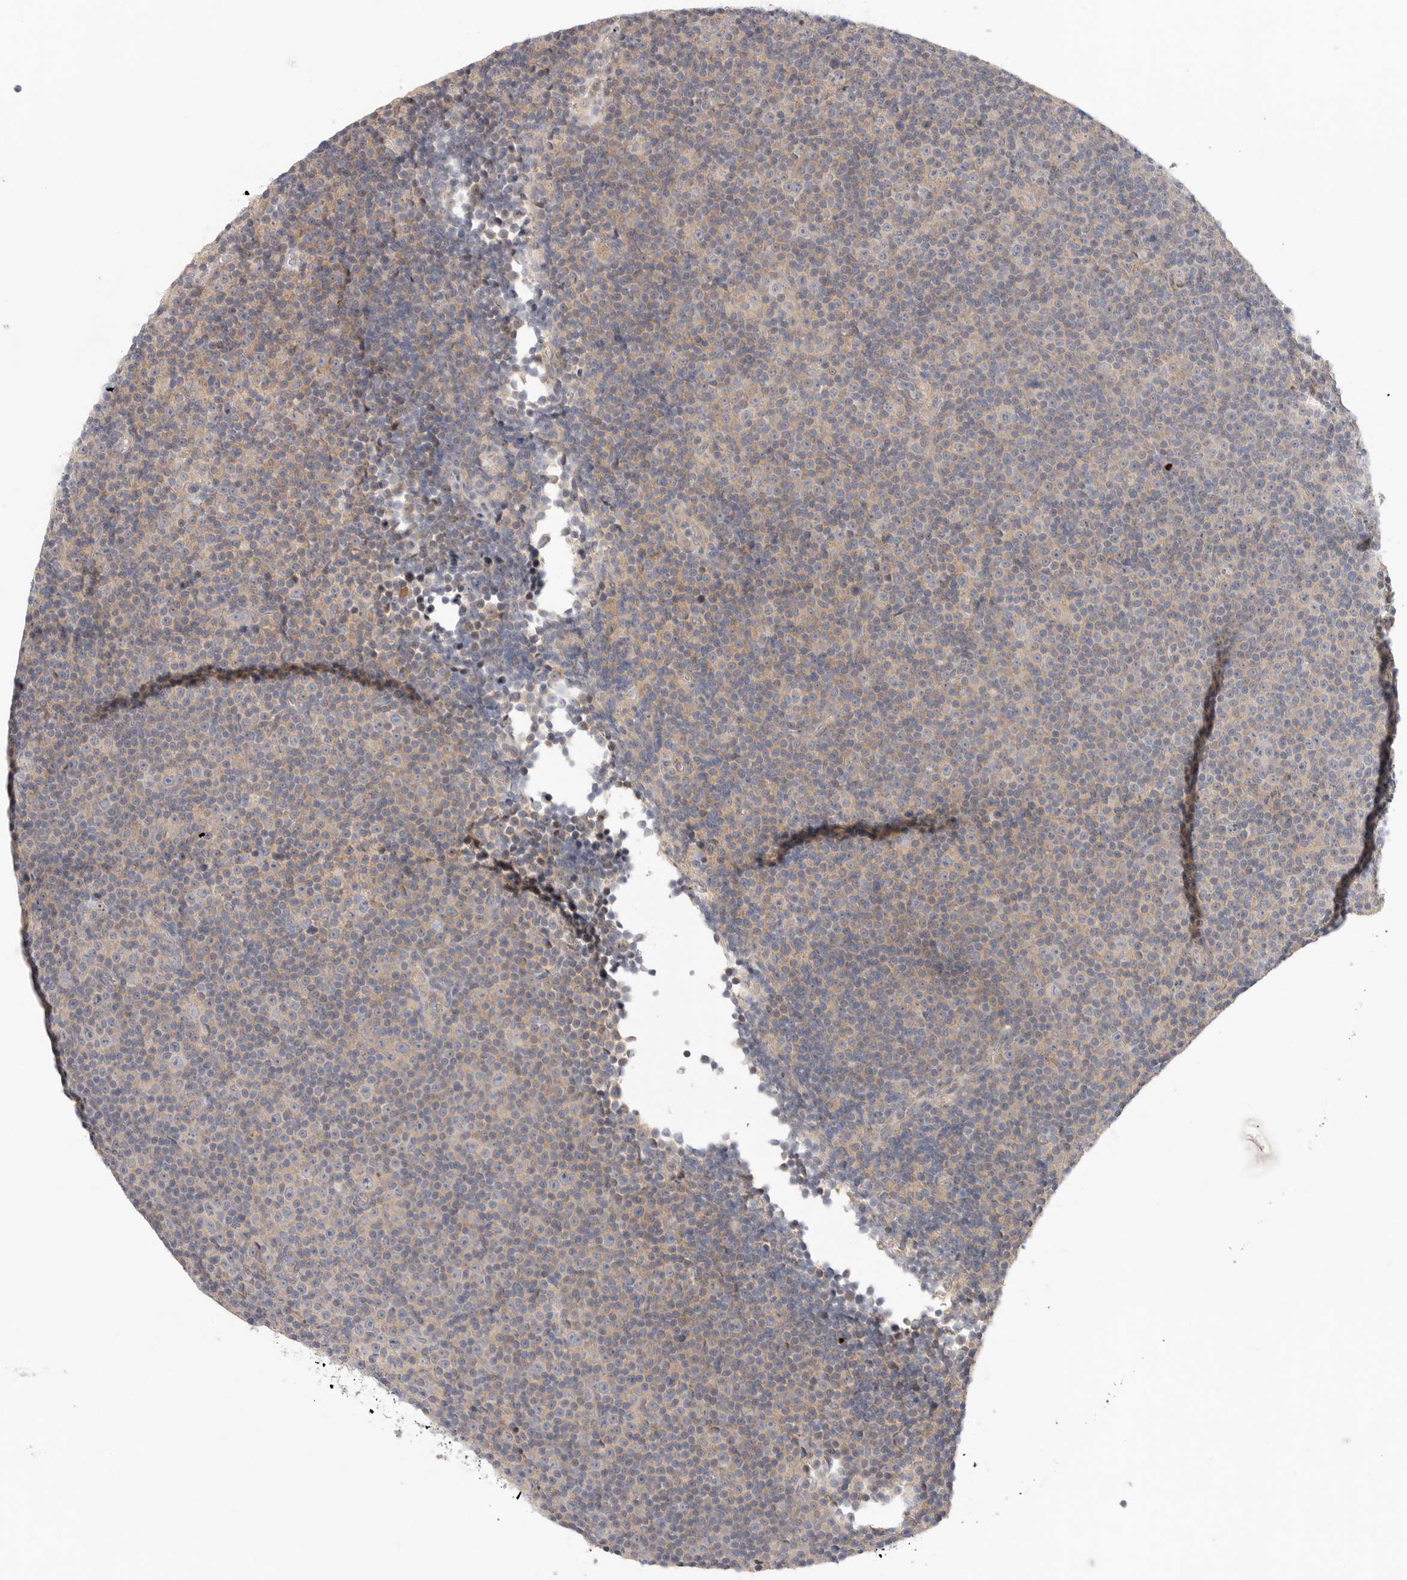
{"staining": {"intensity": "weak", "quantity": "25%-75%", "location": "cytoplasmic/membranous"}, "tissue": "lymphoma", "cell_type": "Tumor cells", "image_type": "cancer", "snomed": [{"axis": "morphology", "description": "Malignant lymphoma, non-Hodgkin's type, Low grade"}, {"axis": "topography", "description": "Lymph node"}], "caption": "A photomicrograph of human lymphoma stained for a protein exhibits weak cytoplasmic/membranous brown staining in tumor cells. The protein is stained brown, and the nuclei are stained in blue (DAB (3,3'-diaminobenzidine) IHC with brightfield microscopy, high magnification).", "gene": "HDAC6", "patient": {"sex": "female", "age": 67}}